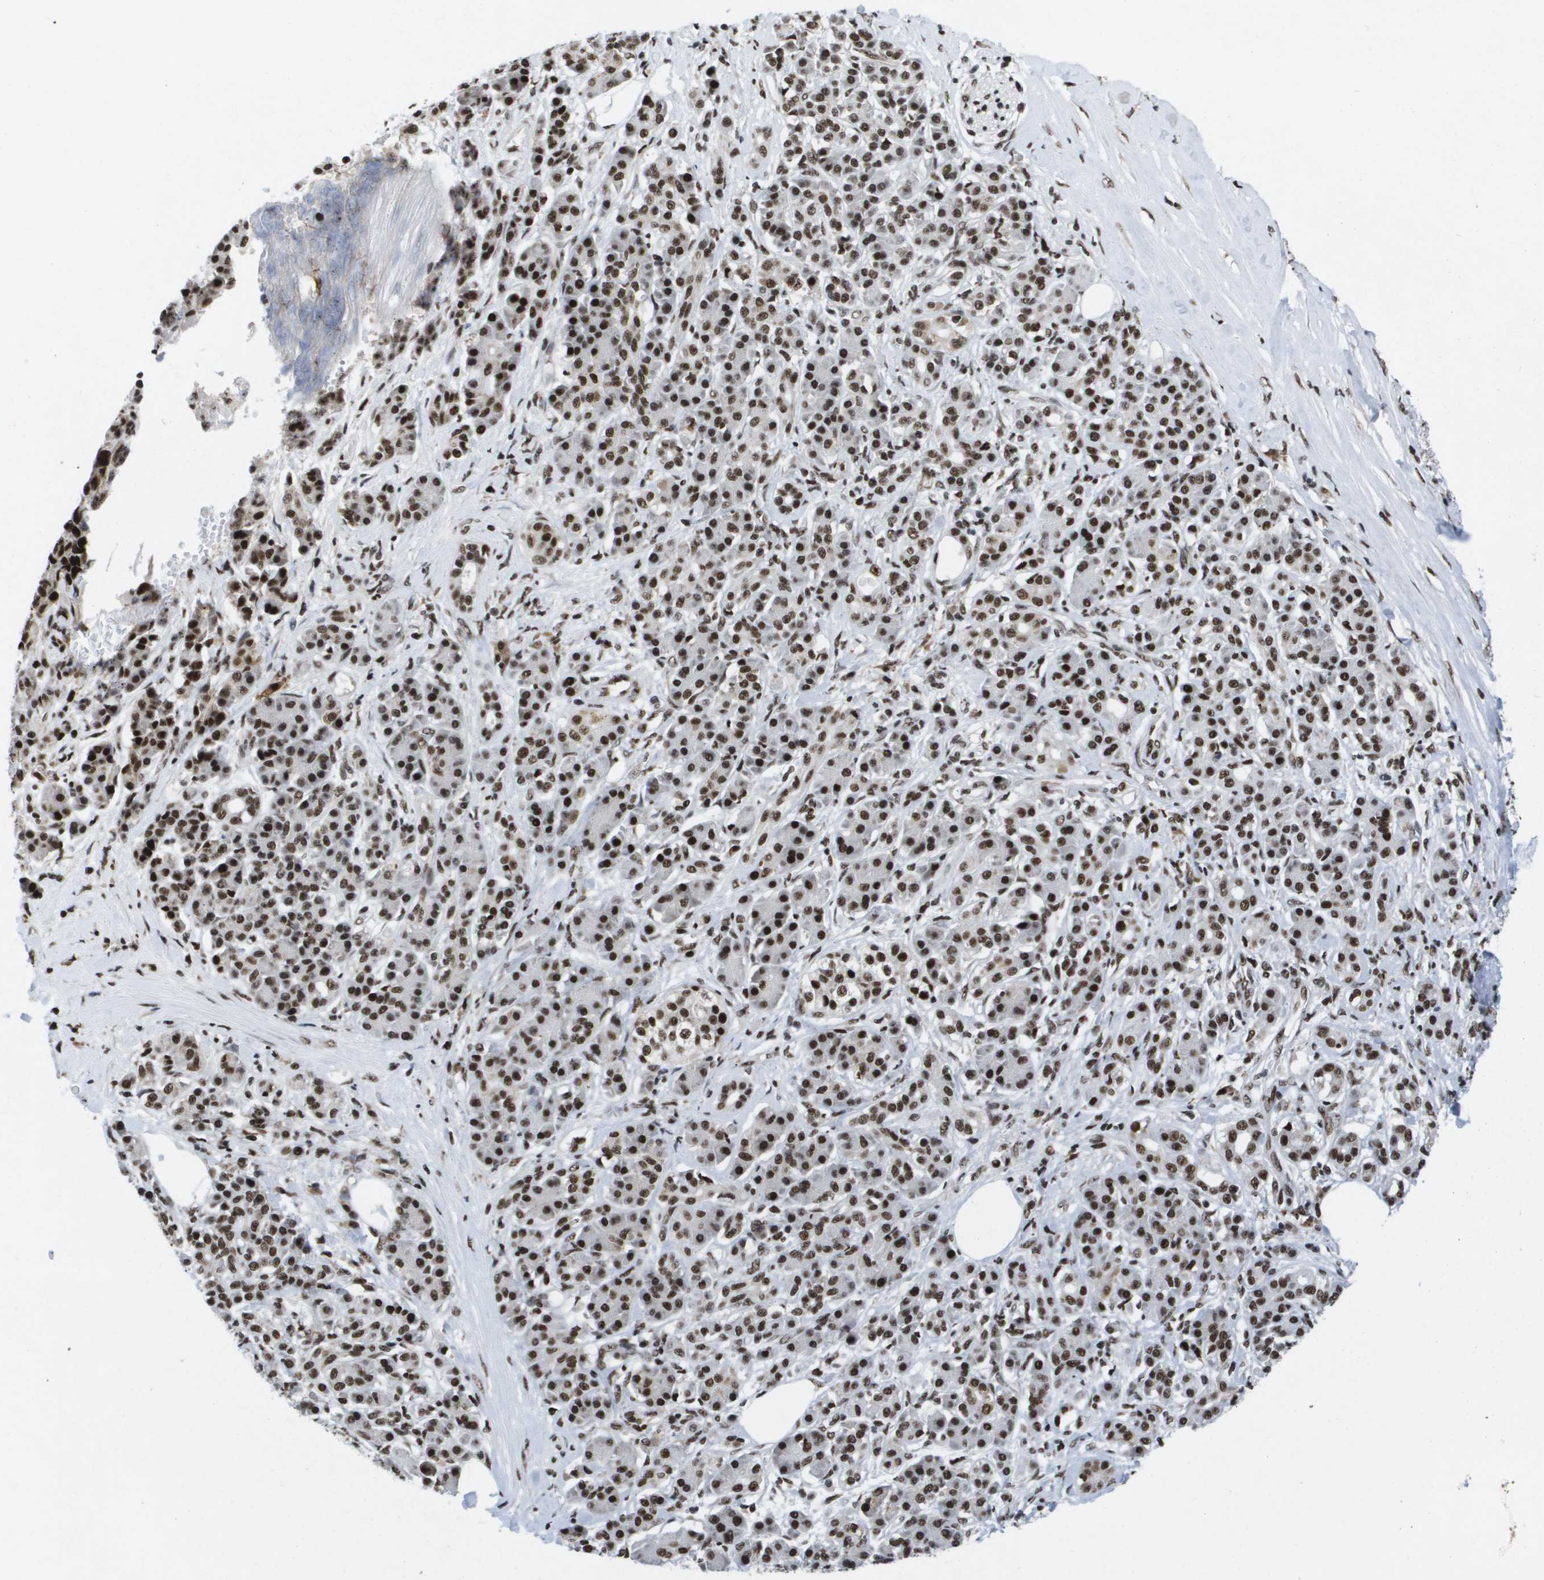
{"staining": {"intensity": "strong", "quantity": ">75%", "location": "nuclear"}, "tissue": "pancreatic cancer", "cell_type": "Tumor cells", "image_type": "cancer", "snomed": [{"axis": "morphology", "description": "Adenocarcinoma, NOS"}, {"axis": "topography", "description": "Pancreas"}], "caption": "This histopathology image shows pancreatic cancer (adenocarcinoma) stained with immunohistochemistry (IHC) to label a protein in brown. The nuclear of tumor cells show strong positivity for the protein. Nuclei are counter-stained blue.", "gene": "NSRP1", "patient": {"sex": "female", "age": 56}}